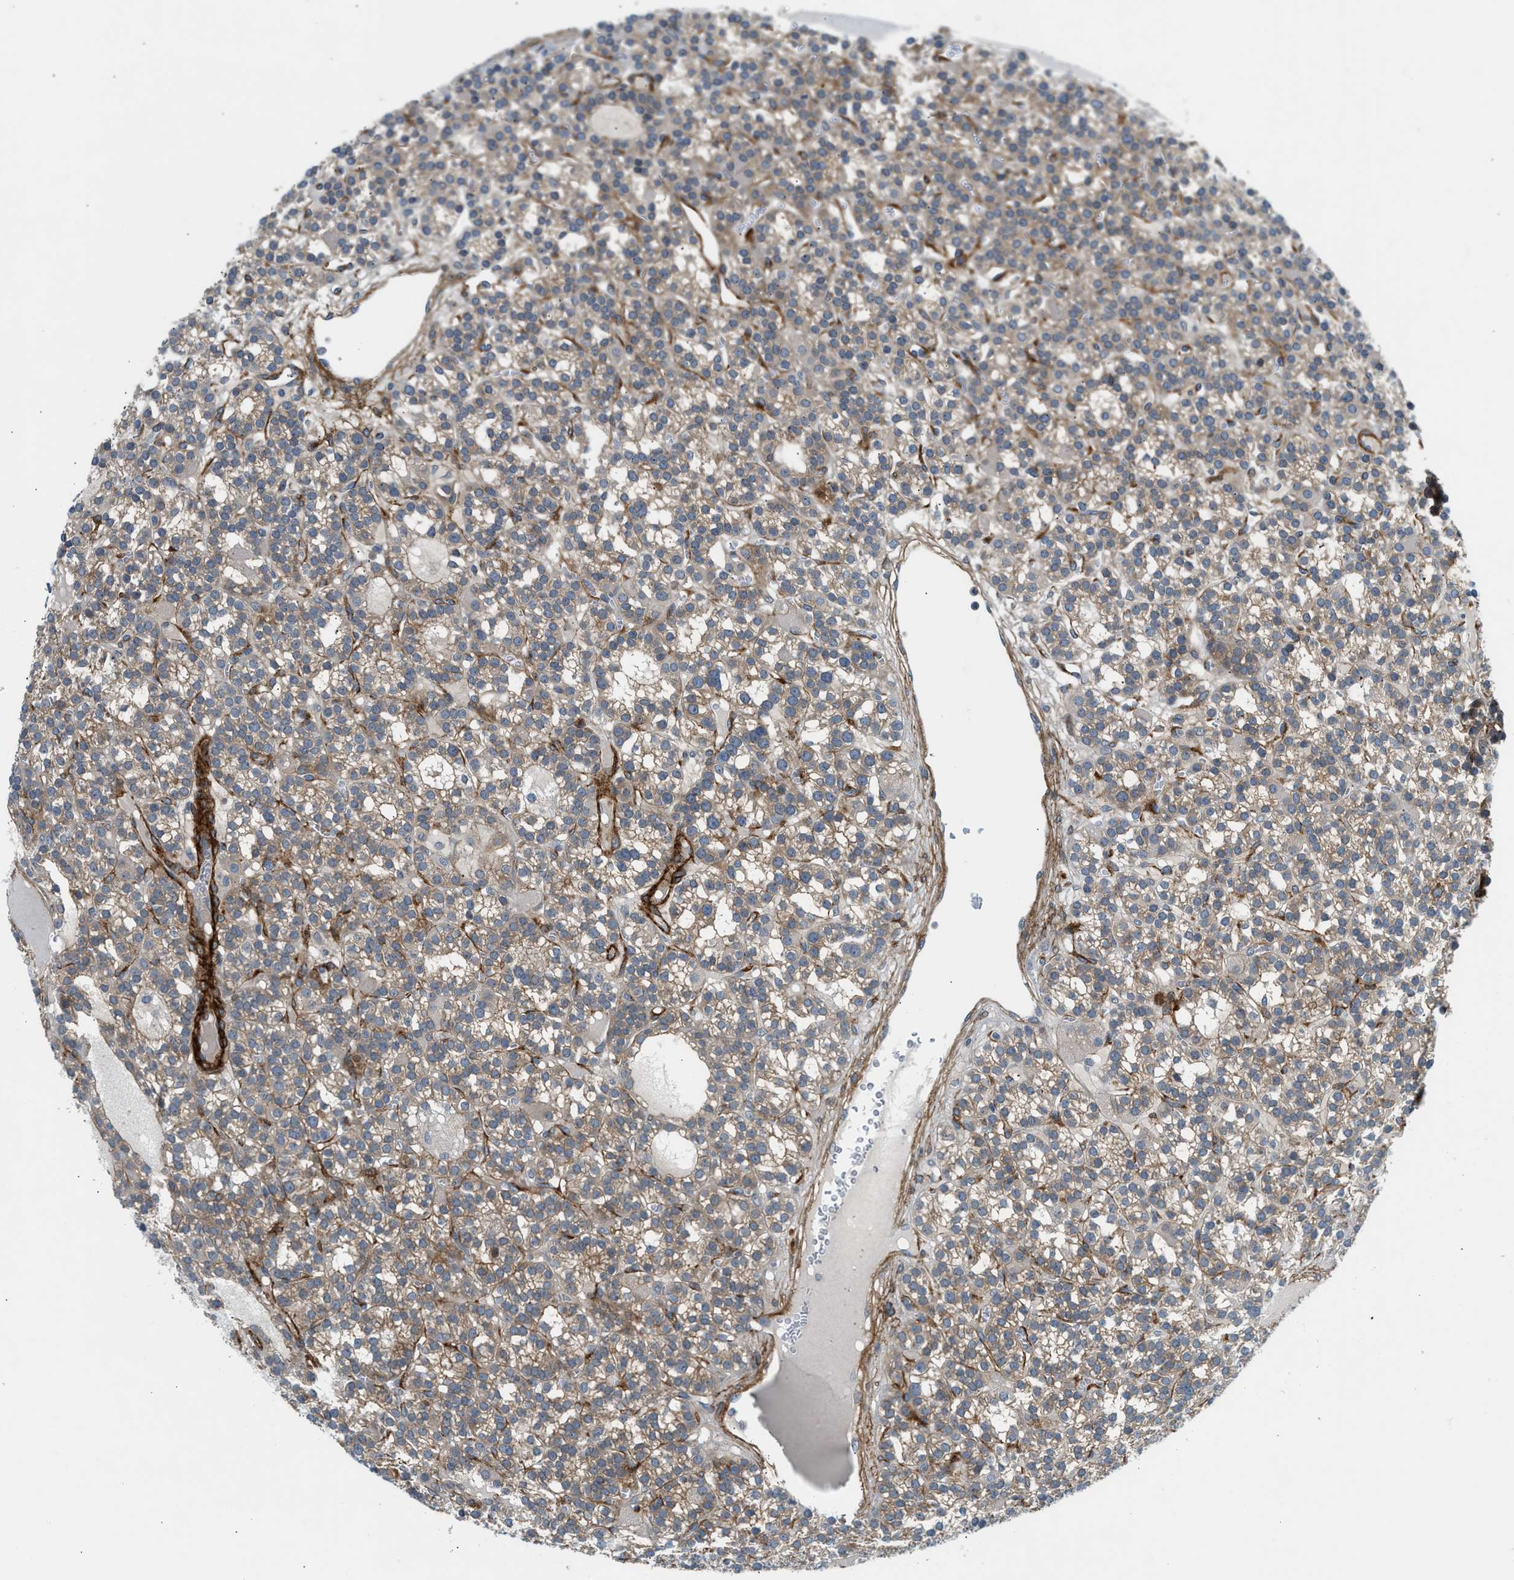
{"staining": {"intensity": "weak", "quantity": ">75%", "location": "cytoplasmic/membranous"}, "tissue": "parathyroid gland", "cell_type": "Glandular cells", "image_type": "normal", "snomed": [{"axis": "morphology", "description": "Normal tissue, NOS"}, {"axis": "morphology", "description": "Adenoma, NOS"}, {"axis": "topography", "description": "Parathyroid gland"}], "caption": "The micrograph shows immunohistochemical staining of unremarkable parathyroid gland. There is weak cytoplasmic/membranous staining is present in about >75% of glandular cells.", "gene": "EDNRA", "patient": {"sex": "female", "age": 58}}